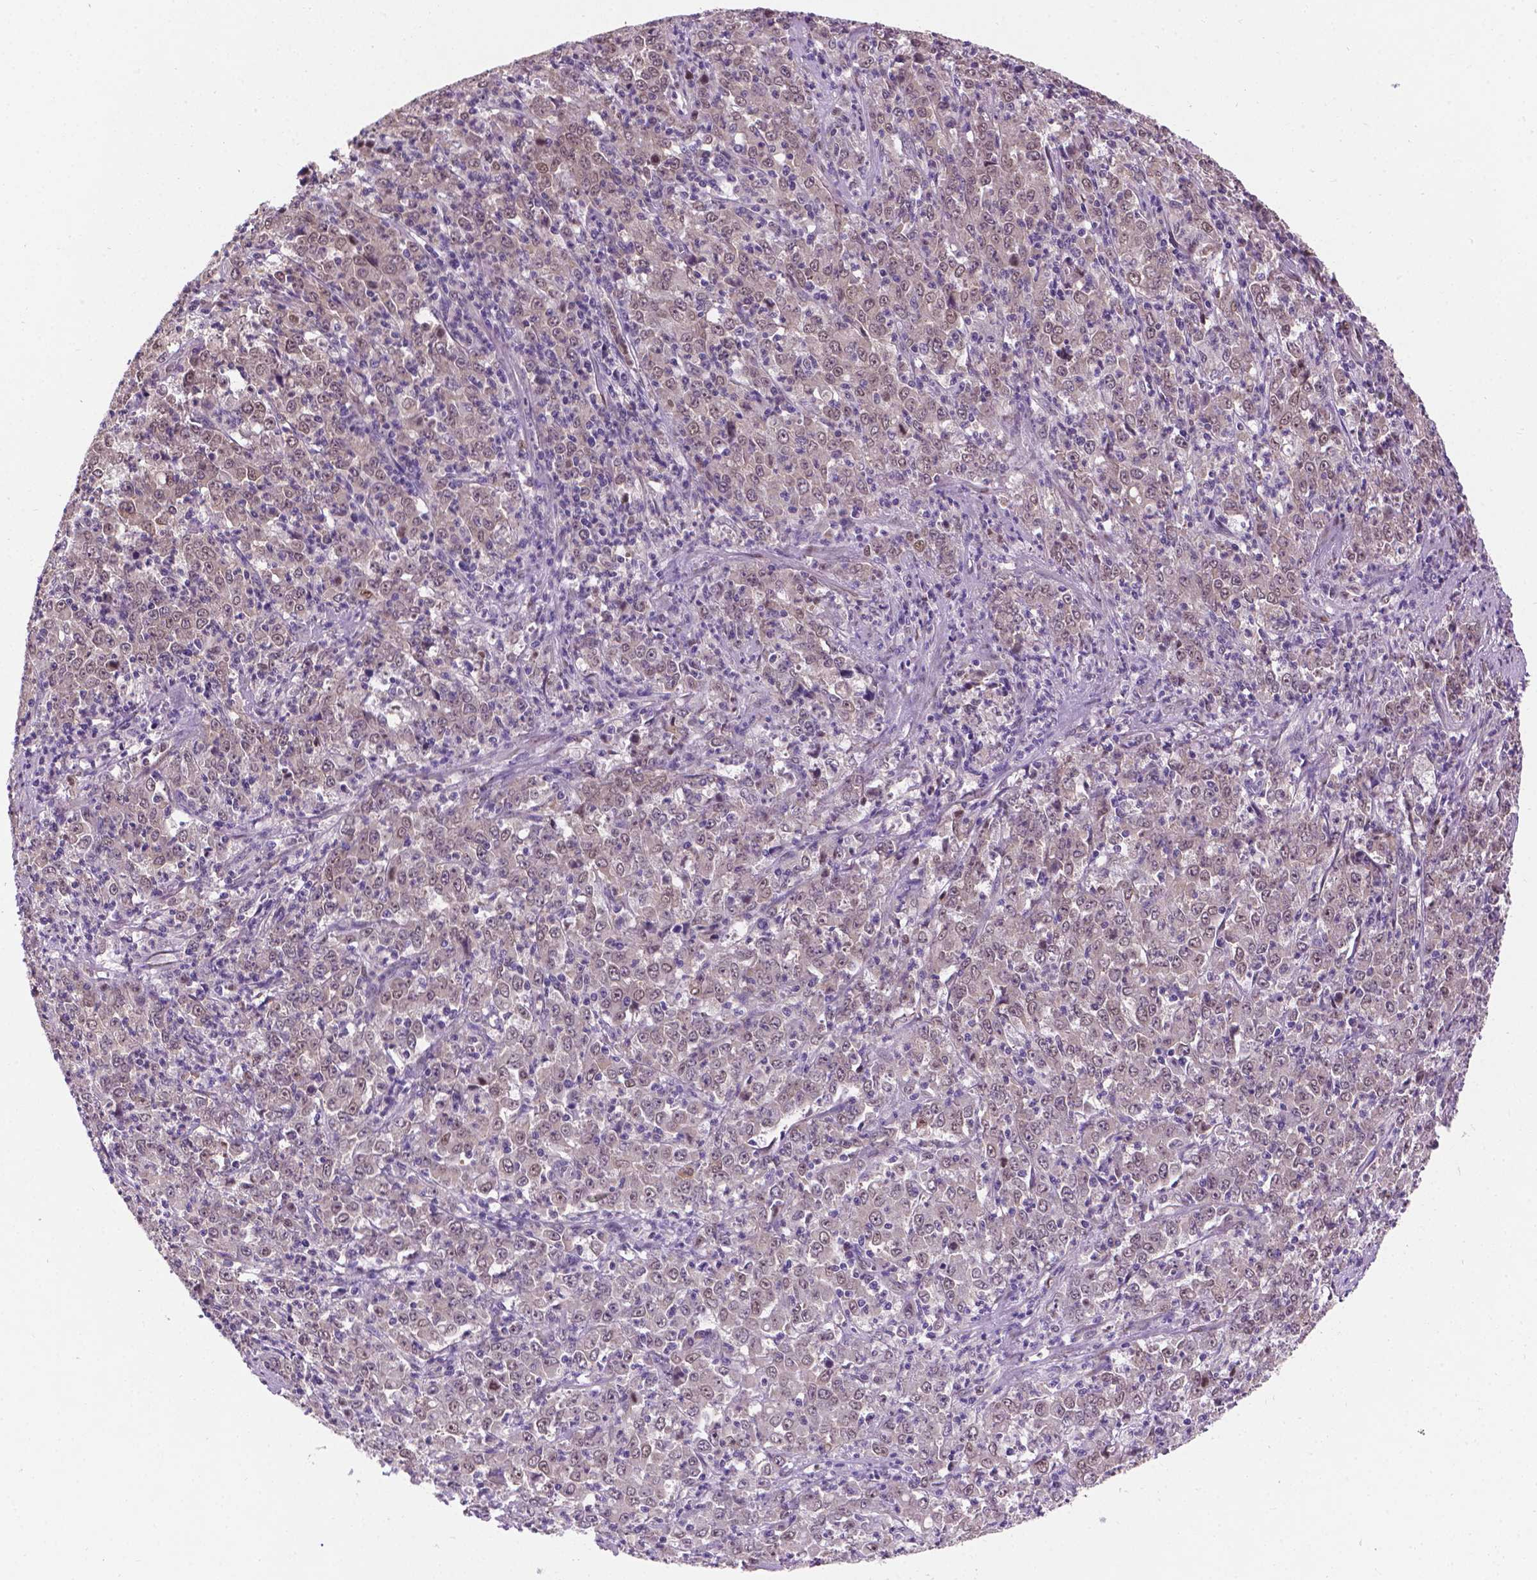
{"staining": {"intensity": "weak", "quantity": ">75%", "location": "nuclear"}, "tissue": "stomach cancer", "cell_type": "Tumor cells", "image_type": "cancer", "snomed": [{"axis": "morphology", "description": "Adenocarcinoma, NOS"}, {"axis": "topography", "description": "Stomach, lower"}], "caption": "High-power microscopy captured an immunohistochemistry (IHC) image of stomach cancer (adenocarcinoma), revealing weak nuclear expression in approximately >75% of tumor cells.", "gene": "IRF6", "patient": {"sex": "female", "age": 71}}